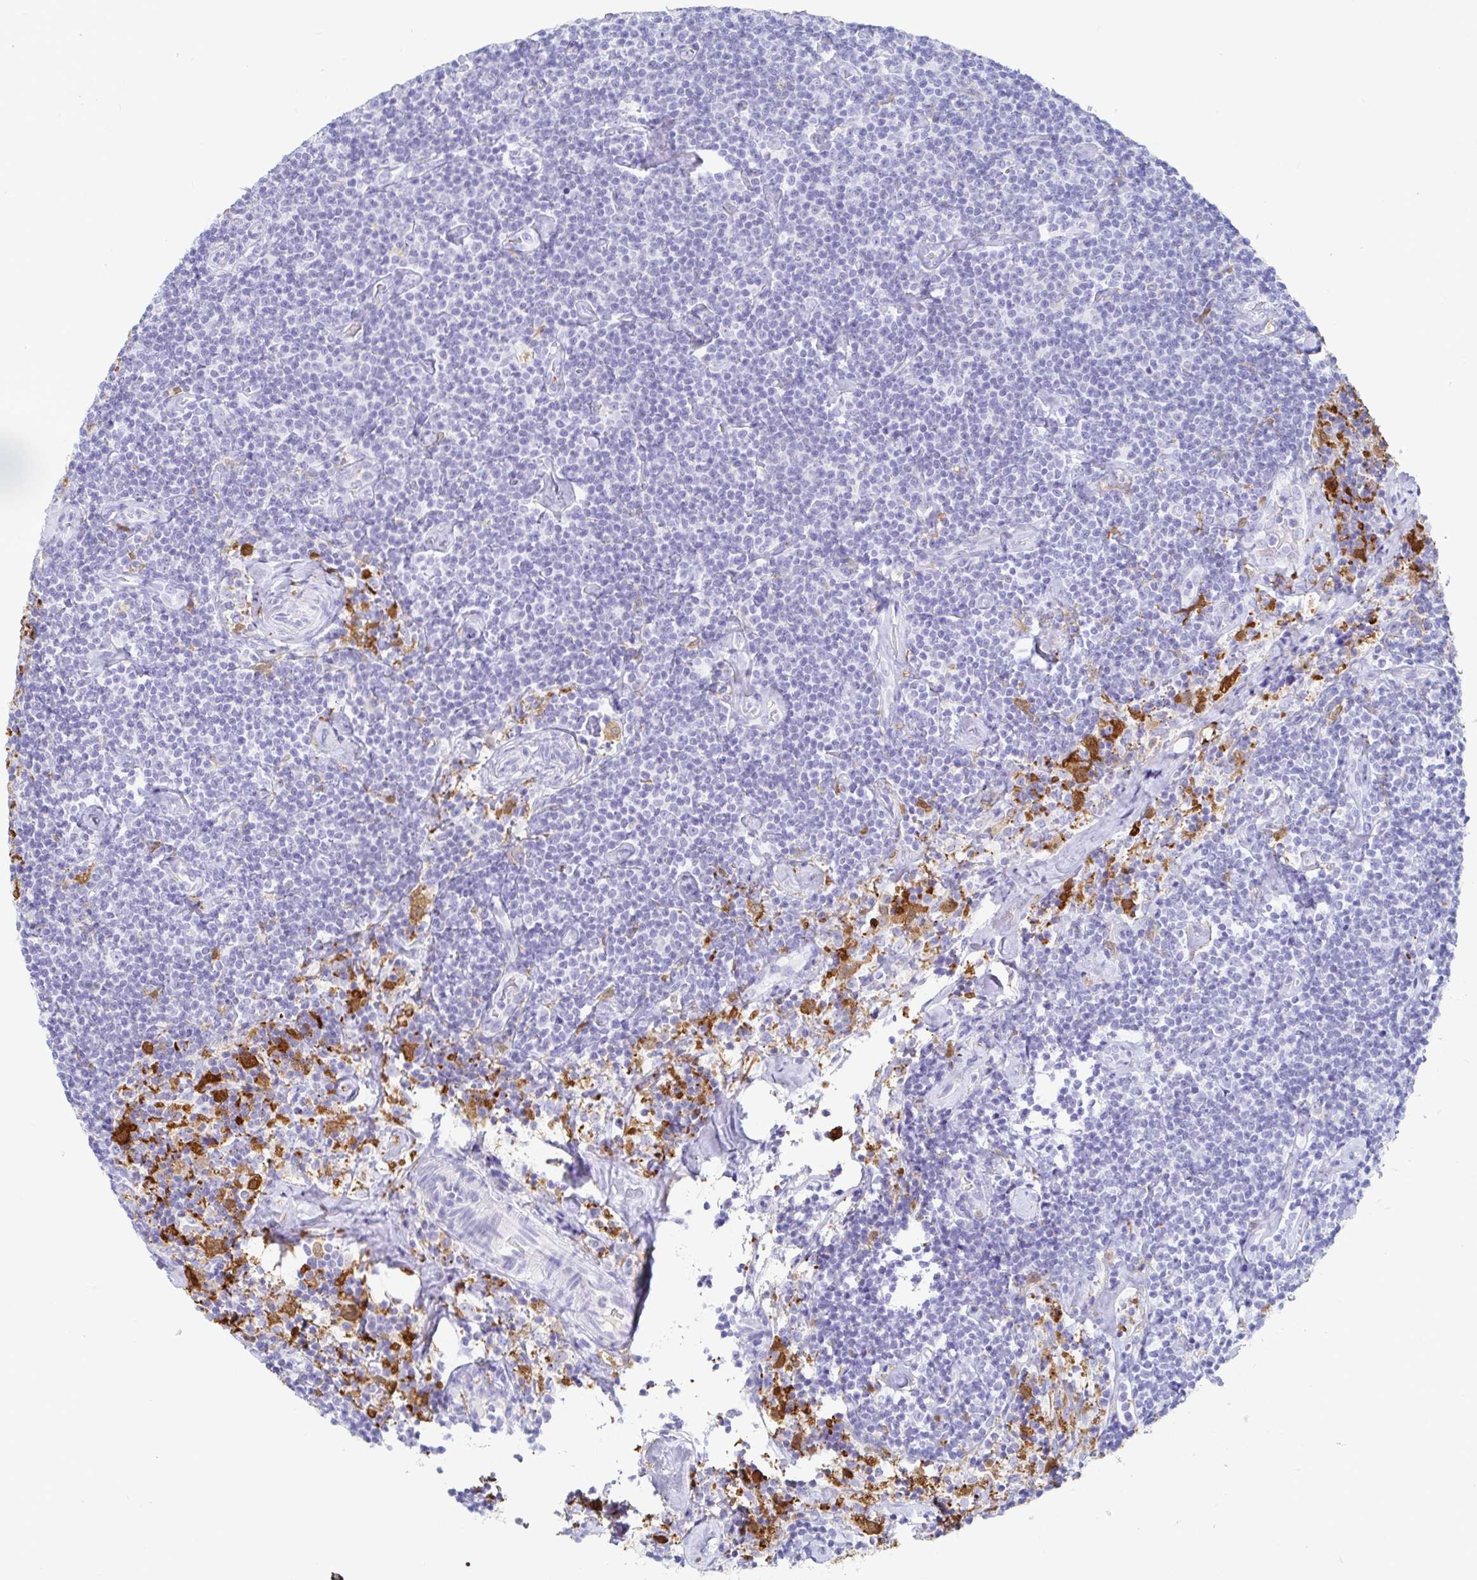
{"staining": {"intensity": "negative", "quantity": "none", "location": "none"}, "tissue": "lymphoma", "cell_type": "Tumor cells", "image_type": "cancer", "snomed": [{"axis": "morphology", "description": "Malignant lymphoma, non-Hodgkin's type, Low grade"}, {"axis": "topography", "description": "Lymph node"}], "caption": "High magnification brightfield microscopy of lymphoma stained with DAB (brown) and counterstained with hematoxylin (blue): tumor cells show no significant expression.", "gene": "OR2A4", "patient": {"sex": "male", "age": 81}}